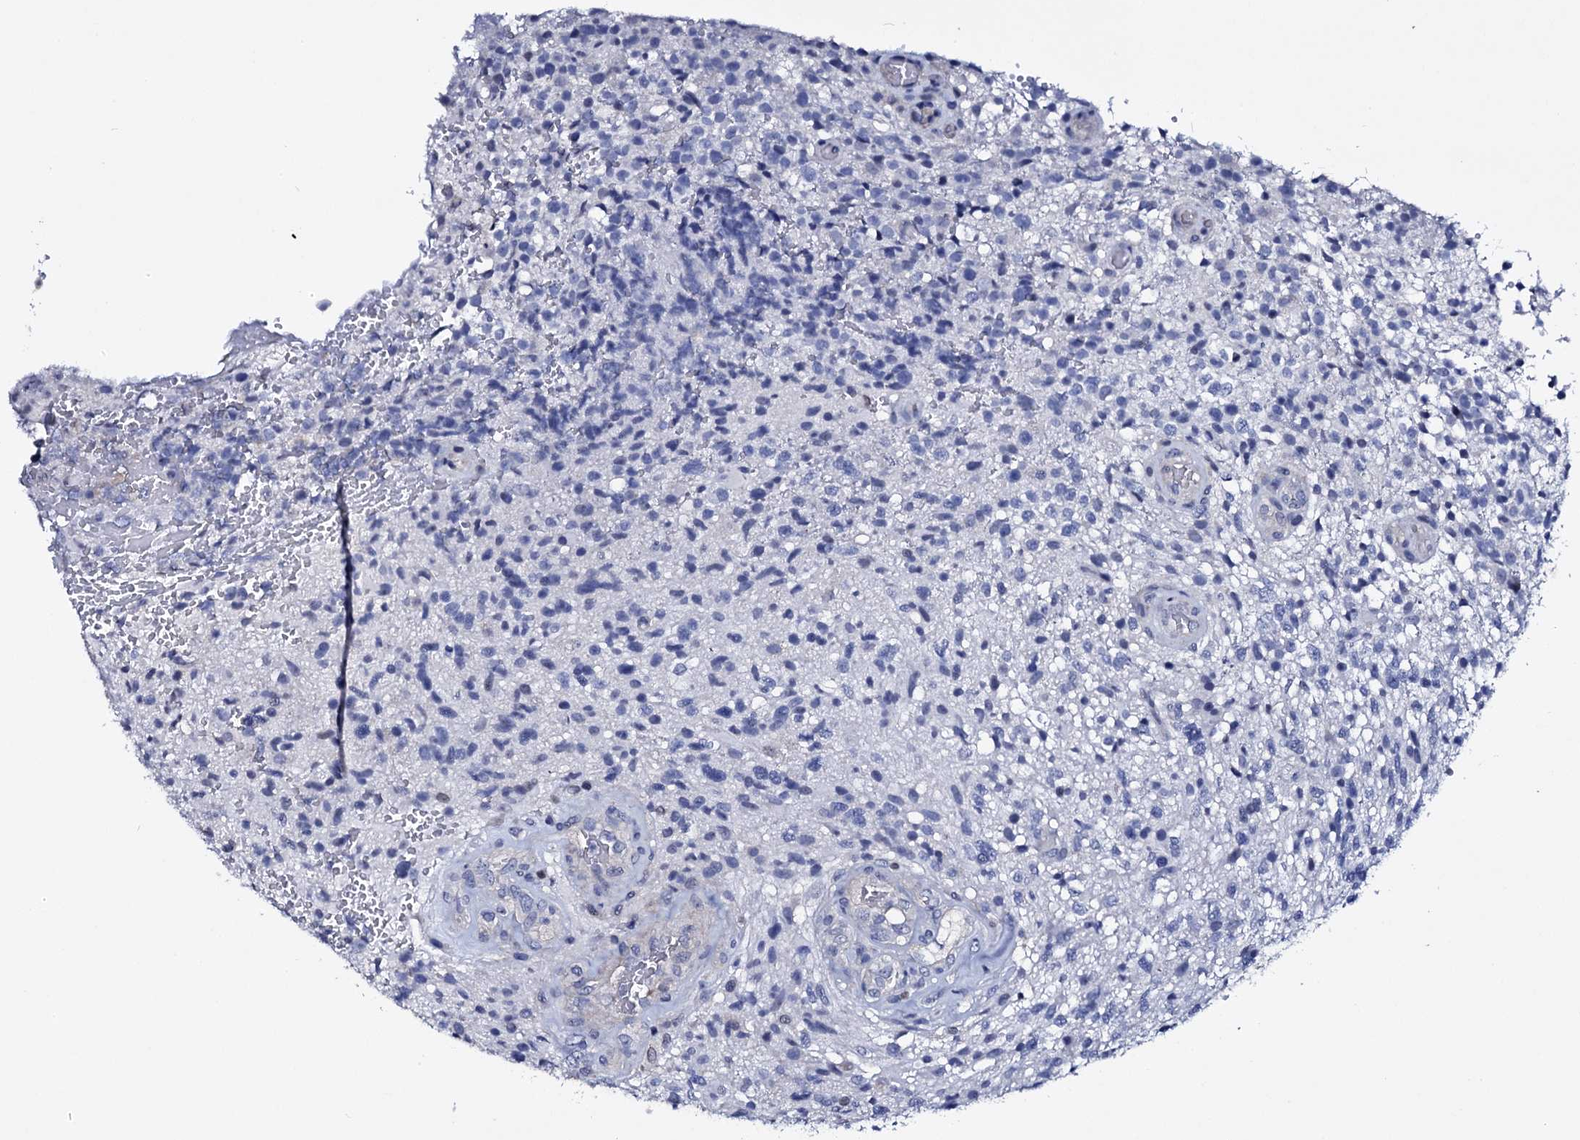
{"staining": {"intensity": "negative", "quantity": "none", "location": "none"}, "tissue": "glioma", "cell_type": "Tumor cells", "image_type": "cancer", "snomed": [{"axis": "morphology", "description": "Glioma, malignant, High grade"}, {"axis": "topography", "description": "Brain"}], "caption": "Human glioma stained for a protein using IHC demonstrates no expression in tumor cells.", "gene": "NPM2", "patient": {"sex": "male", "age": 56}}